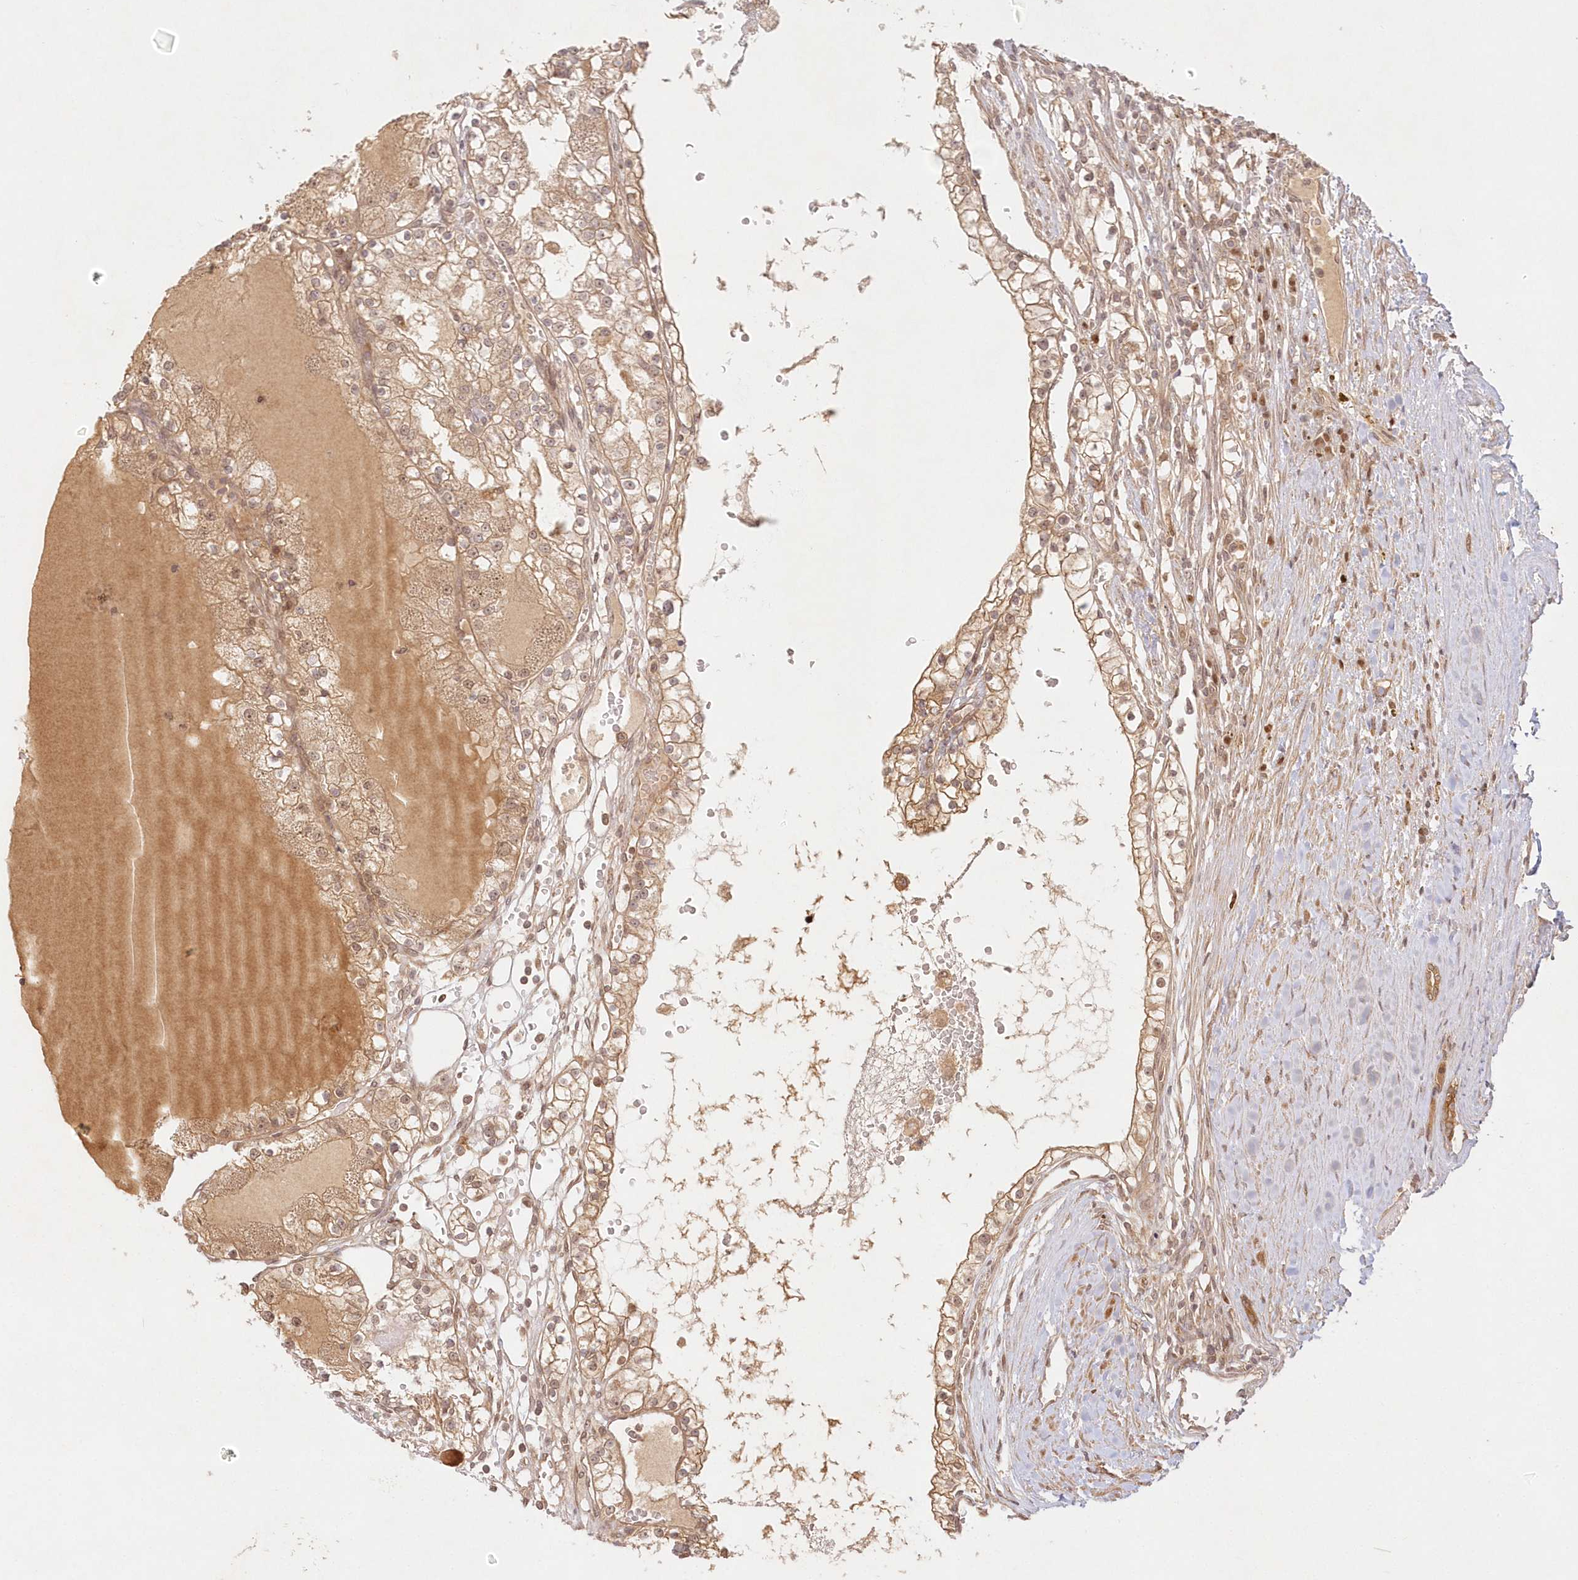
{"staining": {"intensity": "moderate", "quantity": ">75%", "location": "cytoplasmic/membranous,nuclear"}, "tissue": "renal cancer", "cell_type": "Tumor cells", "image_type": "cancer", "snomed": [{"axis": "morphology", "description": "Normal tissue, NOS"}, {"axis": "morphology", "description": "Adenocarcinoma, NOS"}, {"axis": "topography", "description": "Kidney"}], "caption": "Immunohistochemical staining of human renal adenocarcinoma shows medium levels of moderate cytoplasmic/membranous and nuclear protein positivity in about >75% of tumor cells.", "gene": "KIAA0232", "patient": {"sex": "male", "age": 68}}